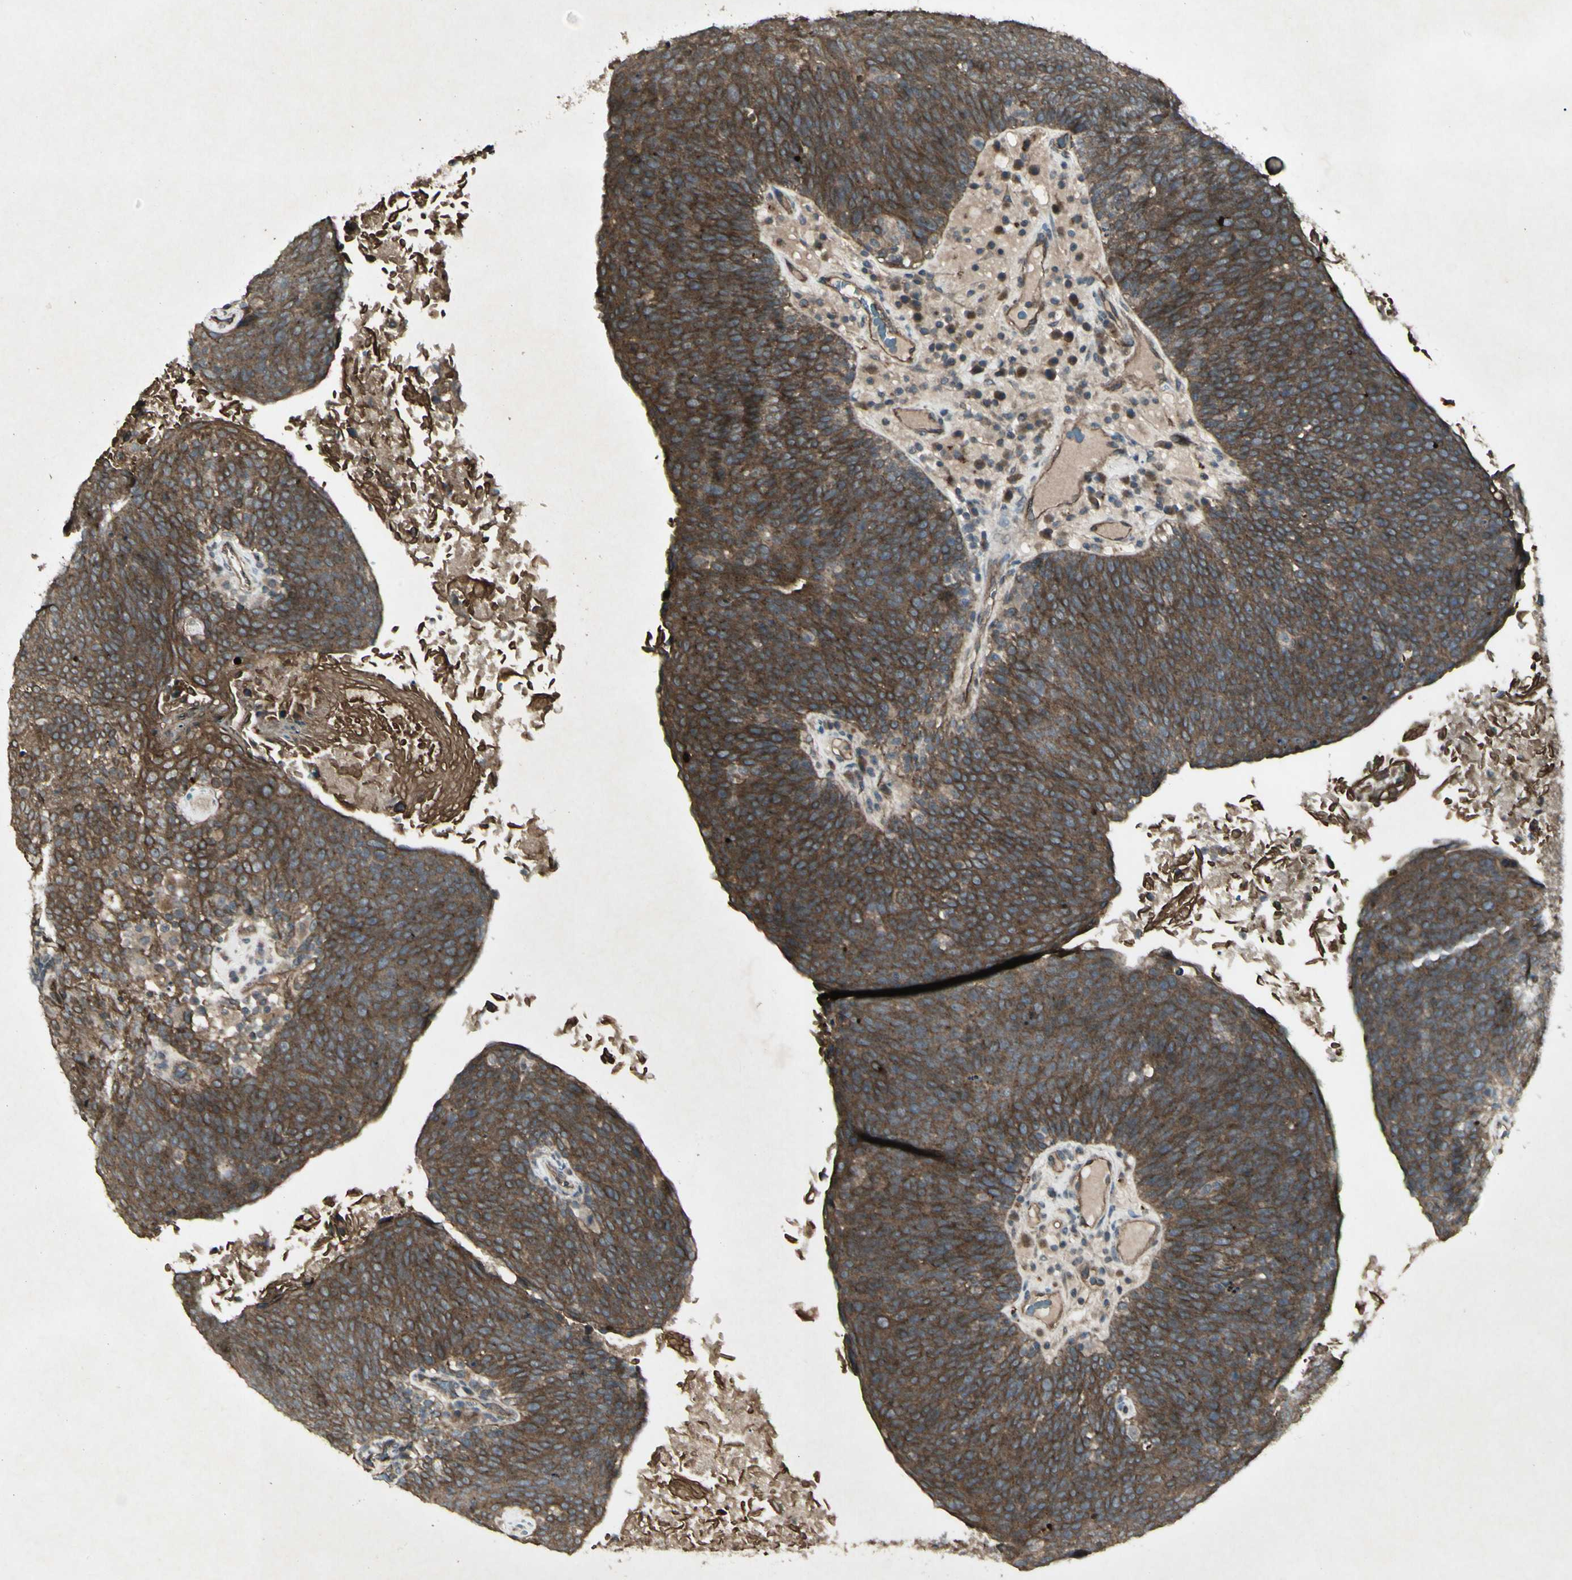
{"staining": {"intensity": "moderate", "quantity": ">75%", "location": "cytoplasmic/membranous"}, "tissue": "head and neck cancer", "cell_type": "Tumor cells", "image_type": "cancer", "snomed": [{"axis": "morphology", "description": "Squamous cell carcinoma, NOS"}, {"axis": "morphology", "description": "Squamous cell carcinoma, metastatic, NOS"}, {"axis": "topography", "description": "Lymph node"}, {"axis": "topography", "description": "Head-Neck"}], "caption": "Head and neck cancer (metastatic squamous cell carcinoma) stained with a protein marker demonstrates moderate staining in tumor cells.", "gene": "JAG1", "patient": {"sex": "male", "age": 62}}